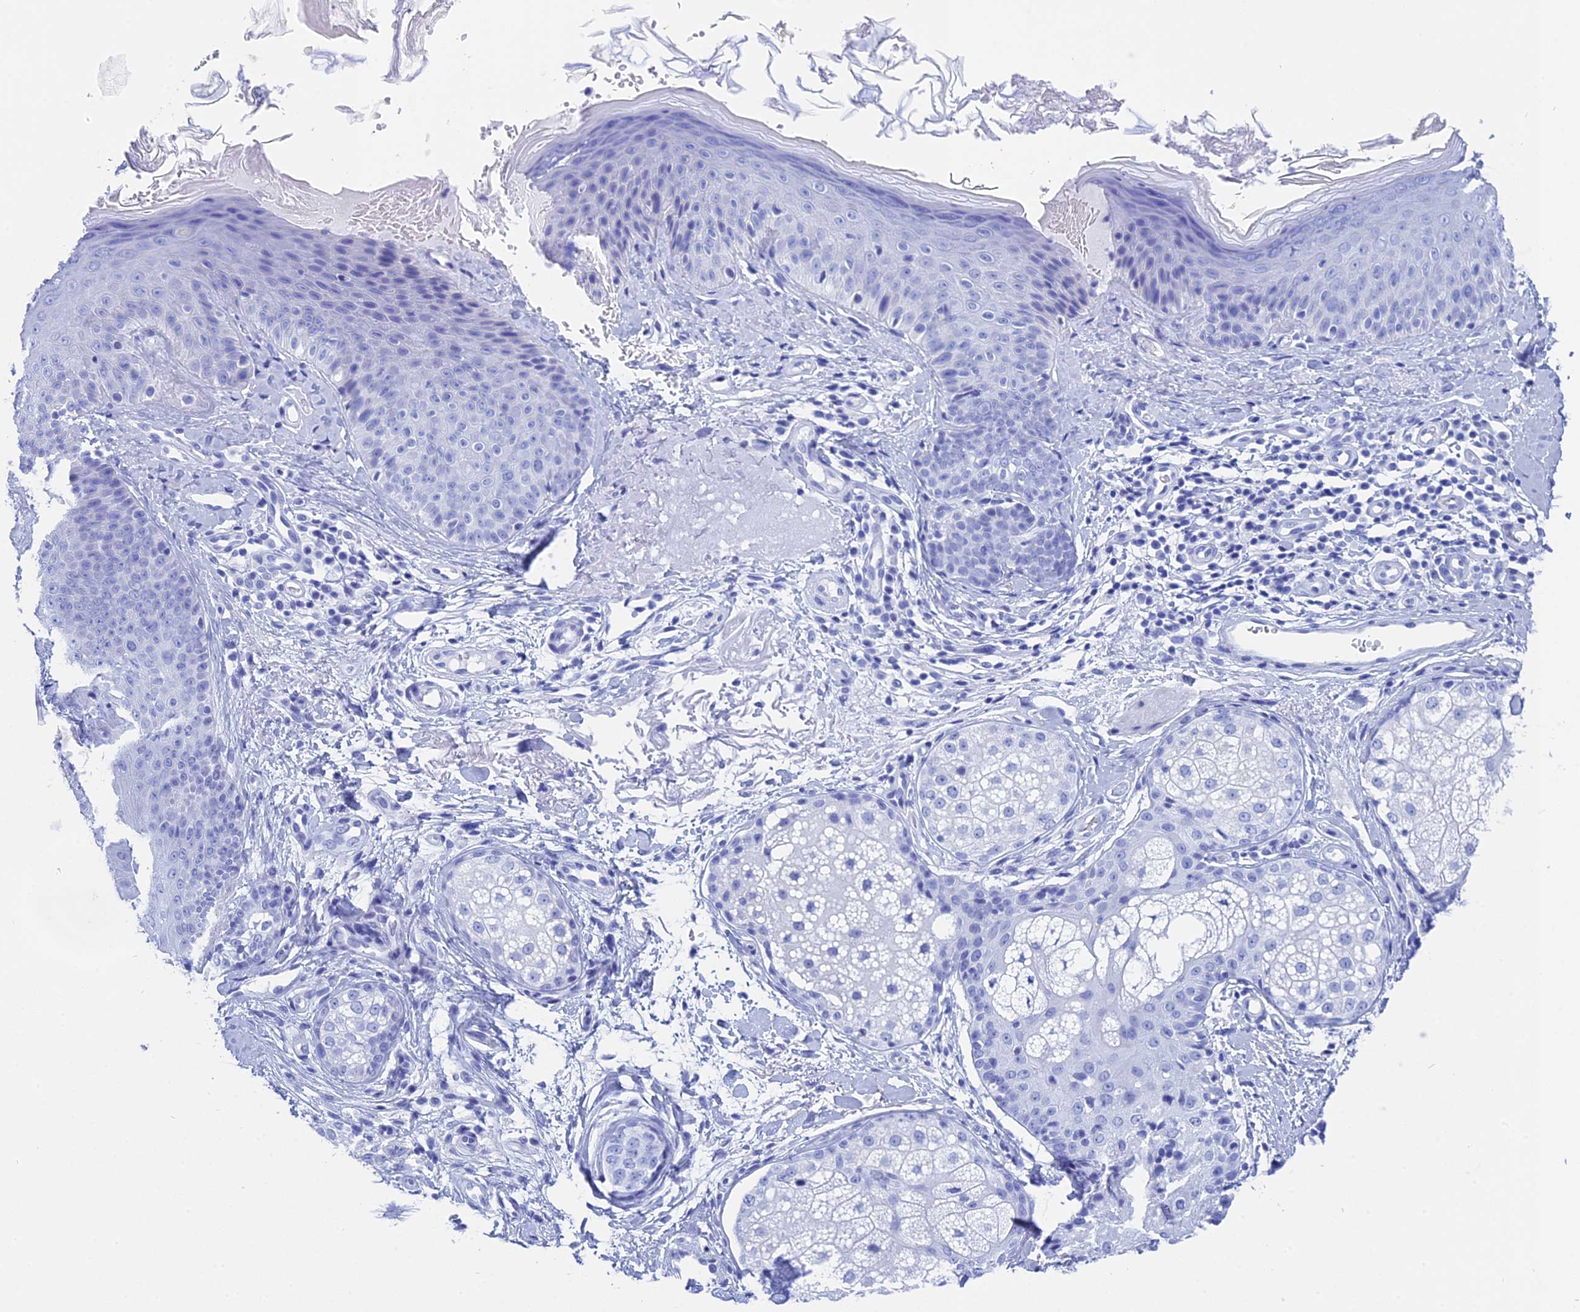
{"staining": {"intensity": "negative", "quantity": "none", "location": "none"}, "tissue": "skin", "cell_type": "Fibroblasts", "image_type": "normal", "snomed": [{"axis": "morphology", "description": "Normal tissue, NOS"}, {"axis": "topography", "description": "Skin"}], "caption": "Fibroblasts show no significant positivity in normal skin. (DAB (3,3'-diaminobenzidine) IHC with hematoxylin counter stain).", "gene": "TEX101", "patient": {"sex": "male", "age": 57}}